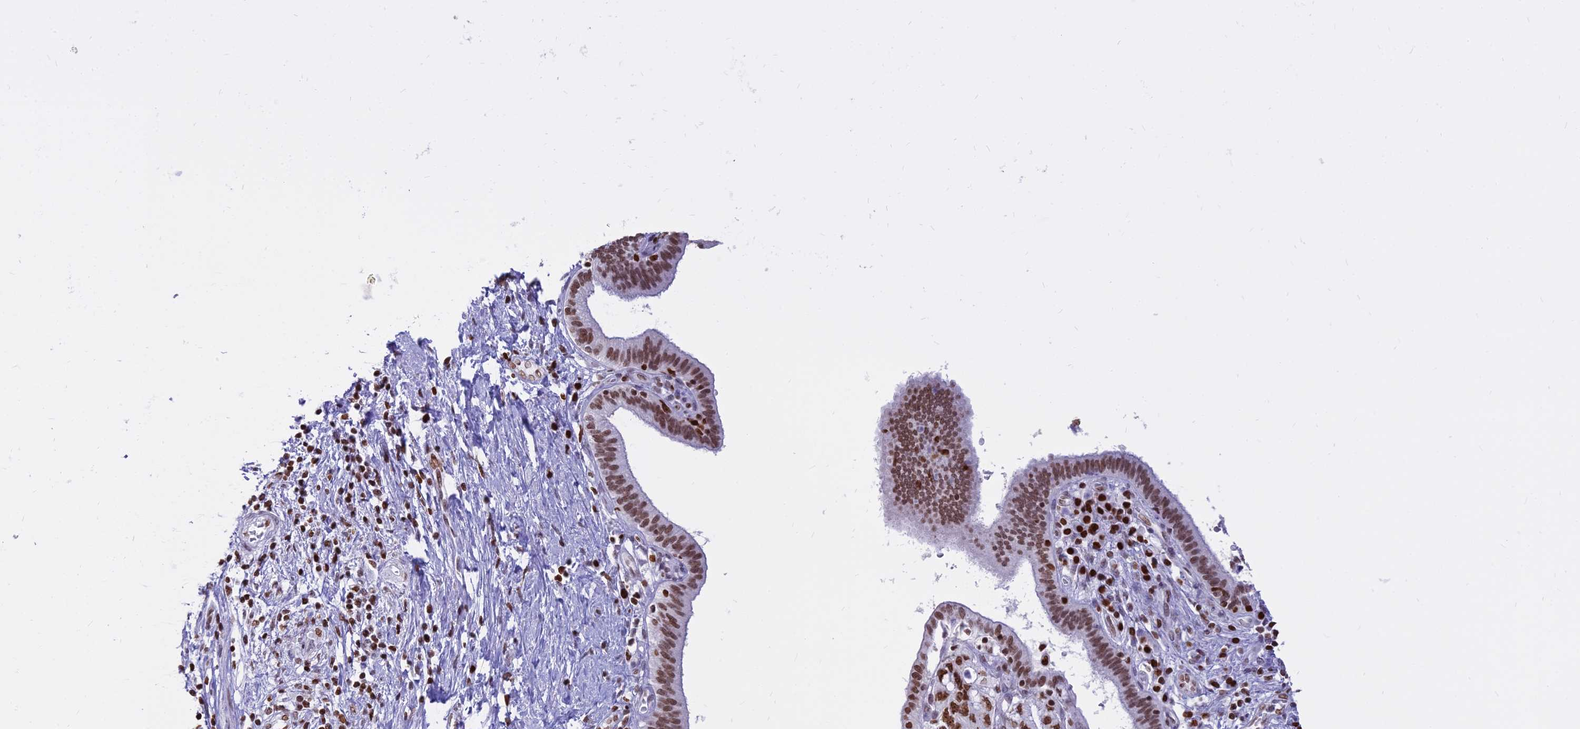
{"staining": {"intensity": "moderate", "quantity": ">75%", "location": "nuclear"}, "tissue": "pancreatic cancer", "cell_type": "Tumor cells", "image_type": "cancer", "snomed": [{"axis": "morphology", "description": "Adenocarcinoma, NOS"}, {"axis": "topography", "description": "Pancreas"}], "caption": "Immunohistochemistry (IHC) photomicrograph of neoplastic tissue: human pancreatic adenocarcinoma stained using immunohistochemistry (IHC) displays medium levels of moderate protein expression localized specifically in the nuclear of tumor cells, appearing as a nuclear brown color.", "gene": "PARP1", "patient": {"sex": "female", "age": 73}}